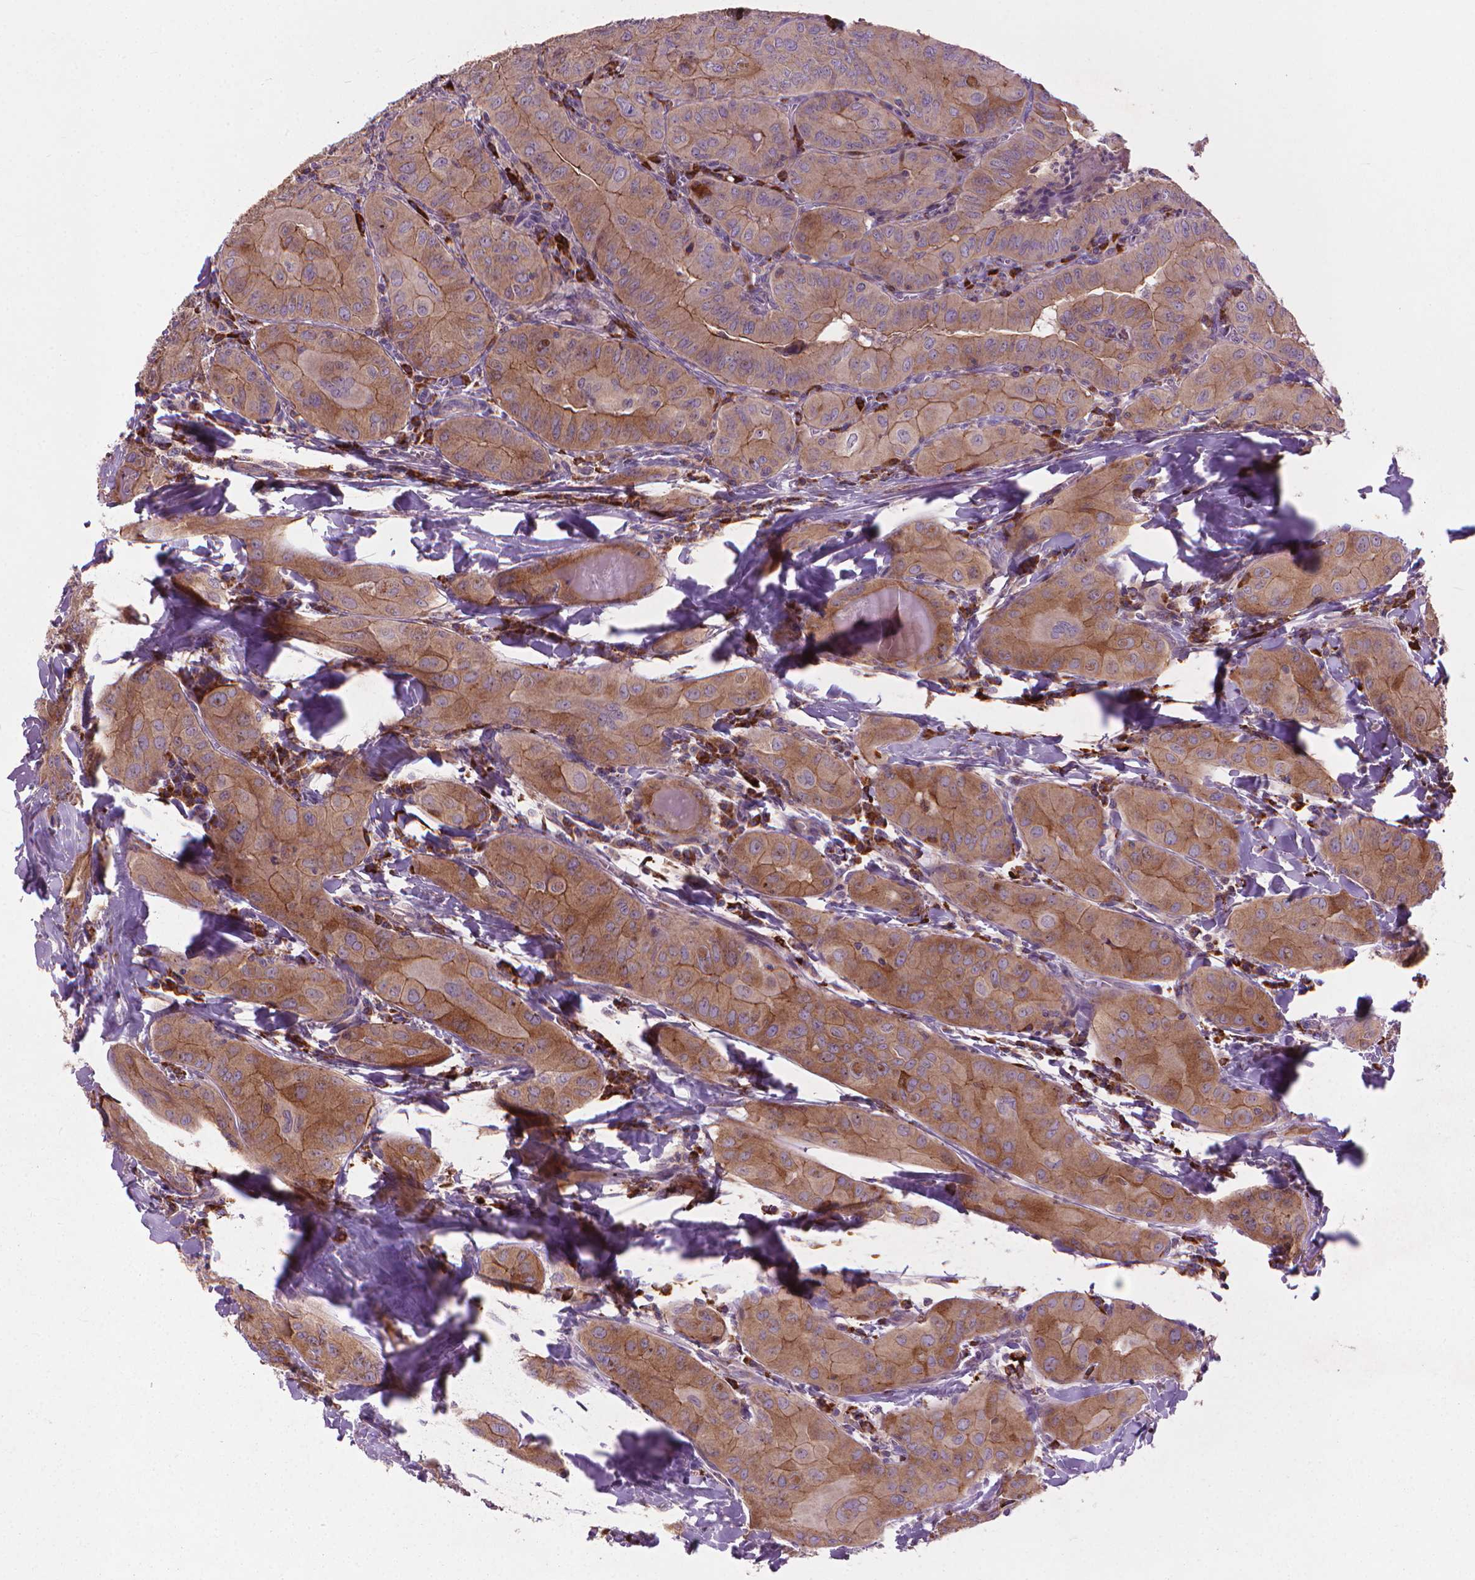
{"staining": {"intensity": "moderate", "quantity": ">75%", "location": "cytoplasmic/membranous"}, "tissue": "thyroid cancer", "cell_type": "Tumor cells", "image_type": "cancer", "snomed": [{"axis": "morphology", "description": "Papillary adenocarcinoma, NOS"}, {"axis": "topography", "description": "Thyroid gland"}], "caption": "Tumor cells display medium levels of moderate cytoplasmic/membranous expression in about >75% of cells in human thyroid papillary adenocarcinoma.", "gene": "MYH14", "patient": {"sex": "female", "age": 37}}